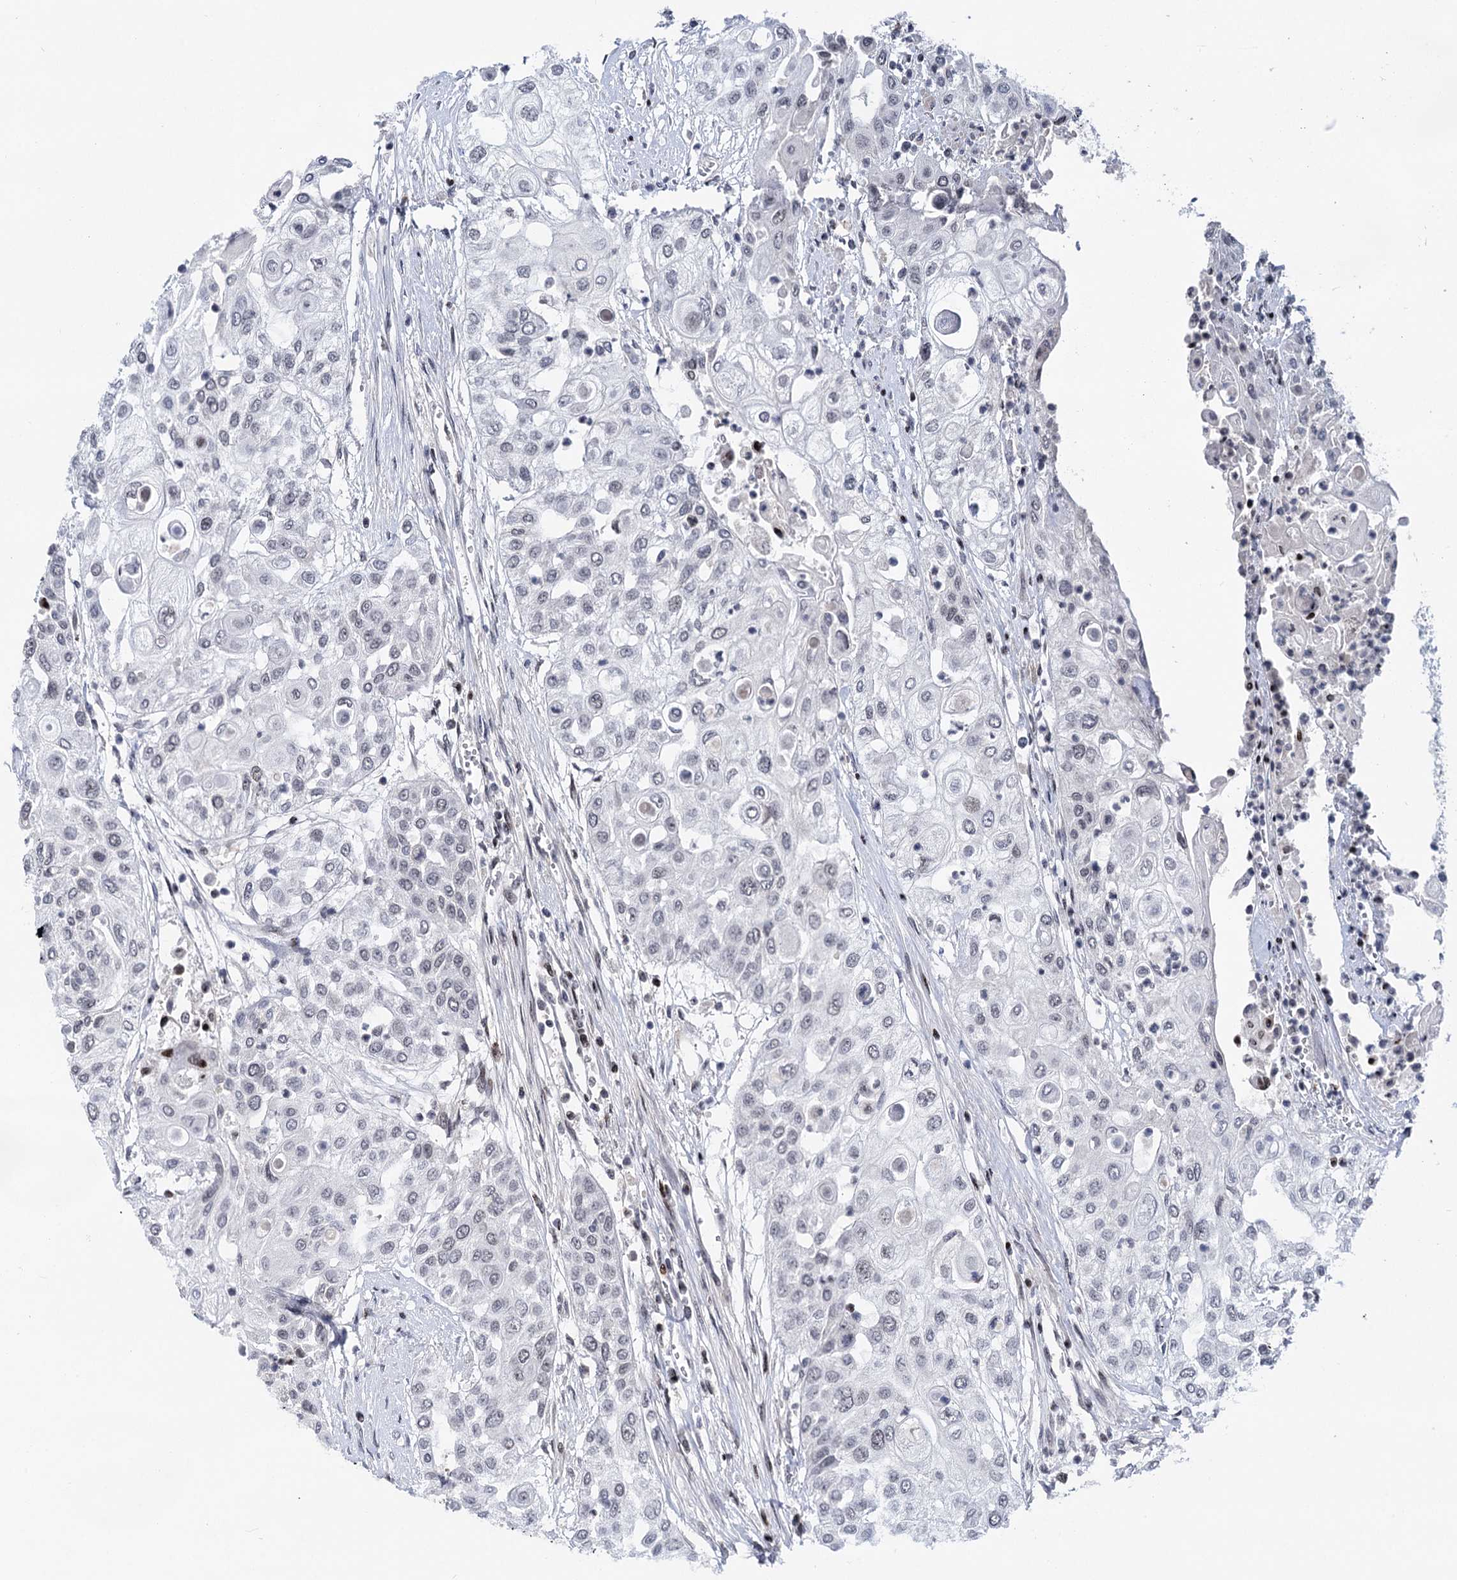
{"staining": {"intensity": "negative", "quantity": "none", "location": "none"}, "tissue": "urothelial cancer", "cell_type": "Tumor cells", "image_type": "cancer", "snomed": [{"axis": "morphology", "description": "Urothelial carcinoma, High grade"}, {"axis": "topography", "description": "Urinary bladder"}], "caption": "High magnification brightfield microscopy of urothelial carcinoma (high-grade) stained with DAB (brown) and counterstained with hematoxylin (blue): tumor cells show no significant staining.", "gene": "ZCCHC10", "patient": {"sex": "female", "age": 79}}